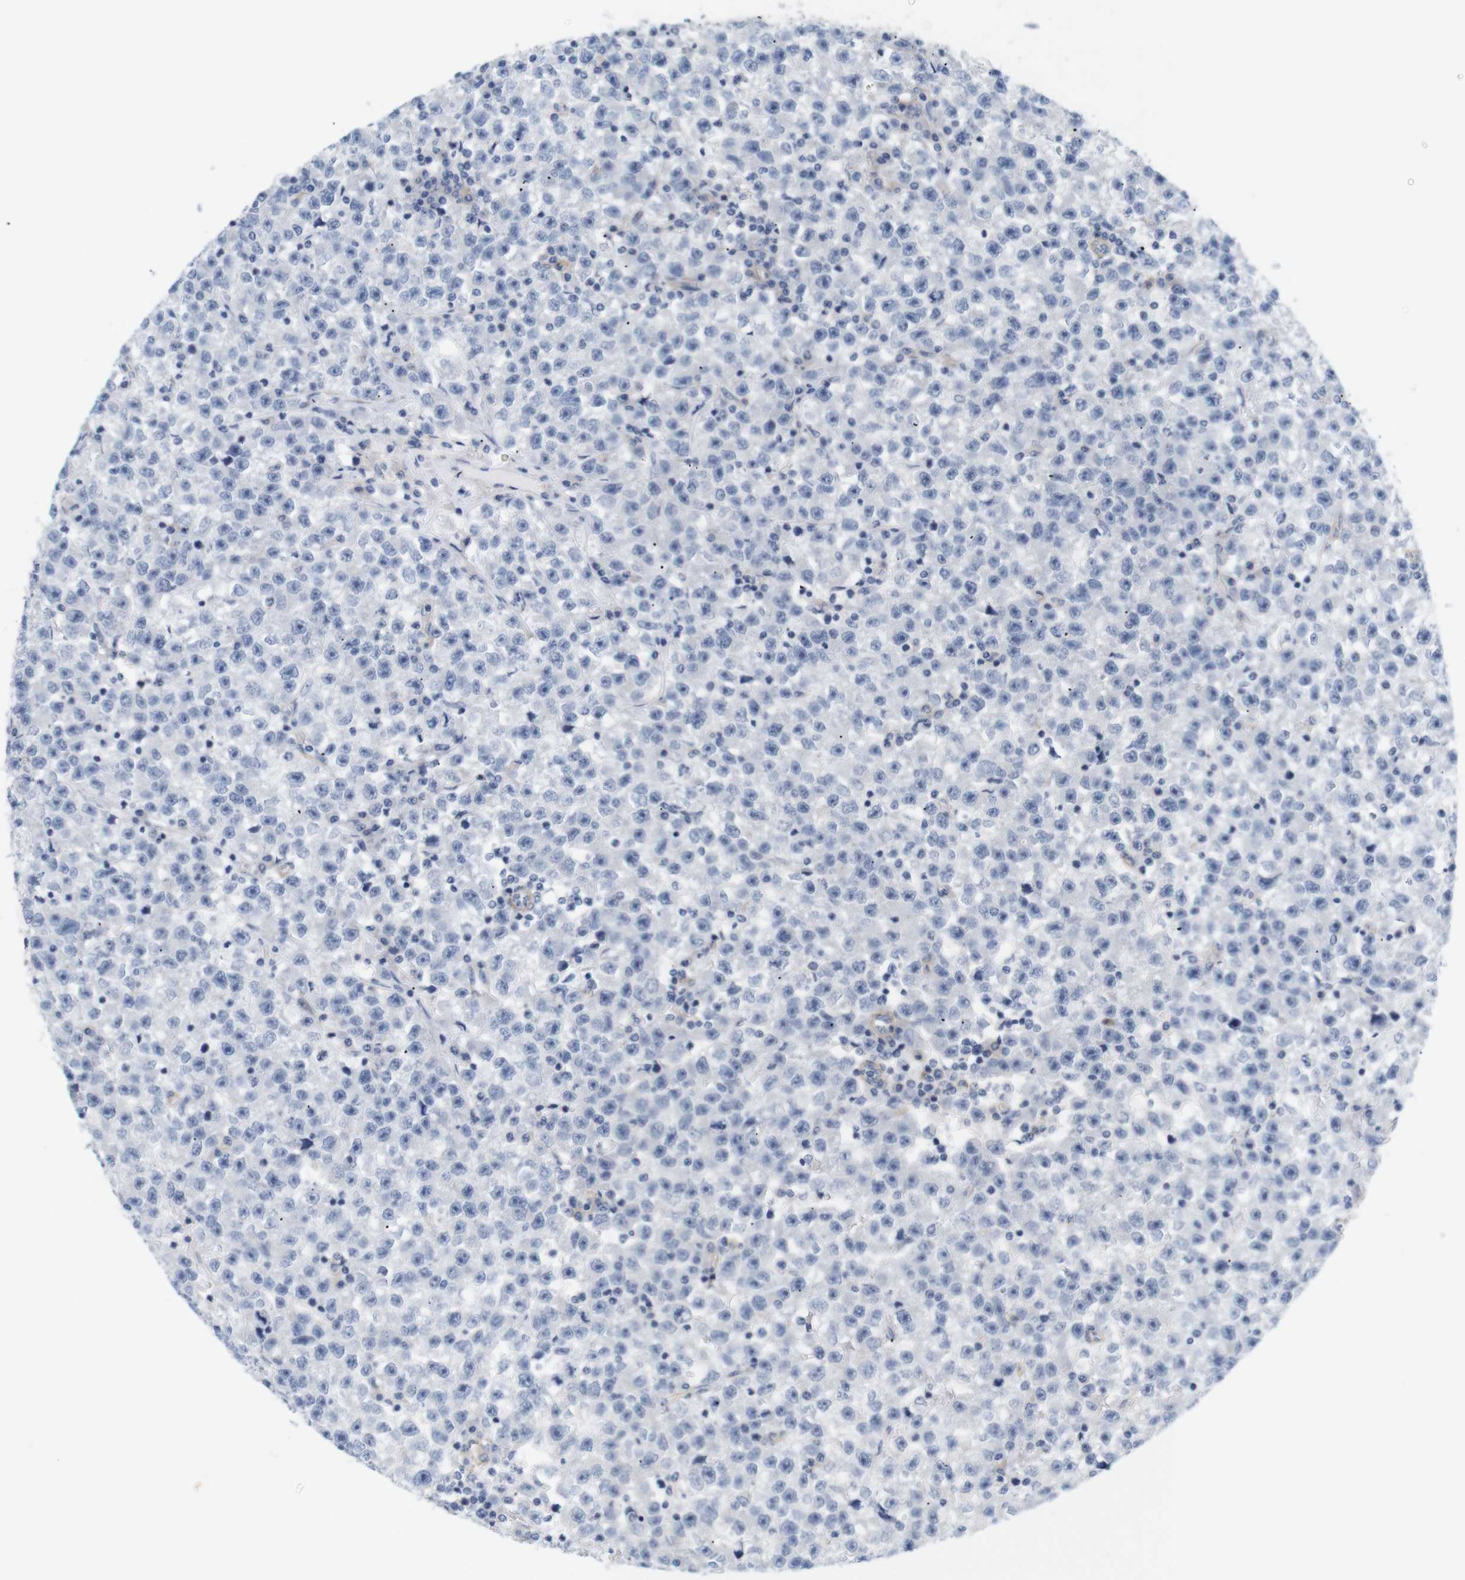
{"staining": {"intensity": "negative", "quantity": "none", "location": "none"}, "tissue": "testis cancer", "cell_type": "Tumor cells", "image_type": "cancer", "snomed": [{"axis": "morphology", "description": "Seminoma, NOS"}, {"axis": "topography", "description": "Testis"}], "caption": "Immunohistochemistry micrograph of neoplastic tissue: human testis seminoma stained with DAB exhibits no significant protein expression in tumor cells.", "gene": "STMN3", "patient": {"sex": "male", "age": 22}}